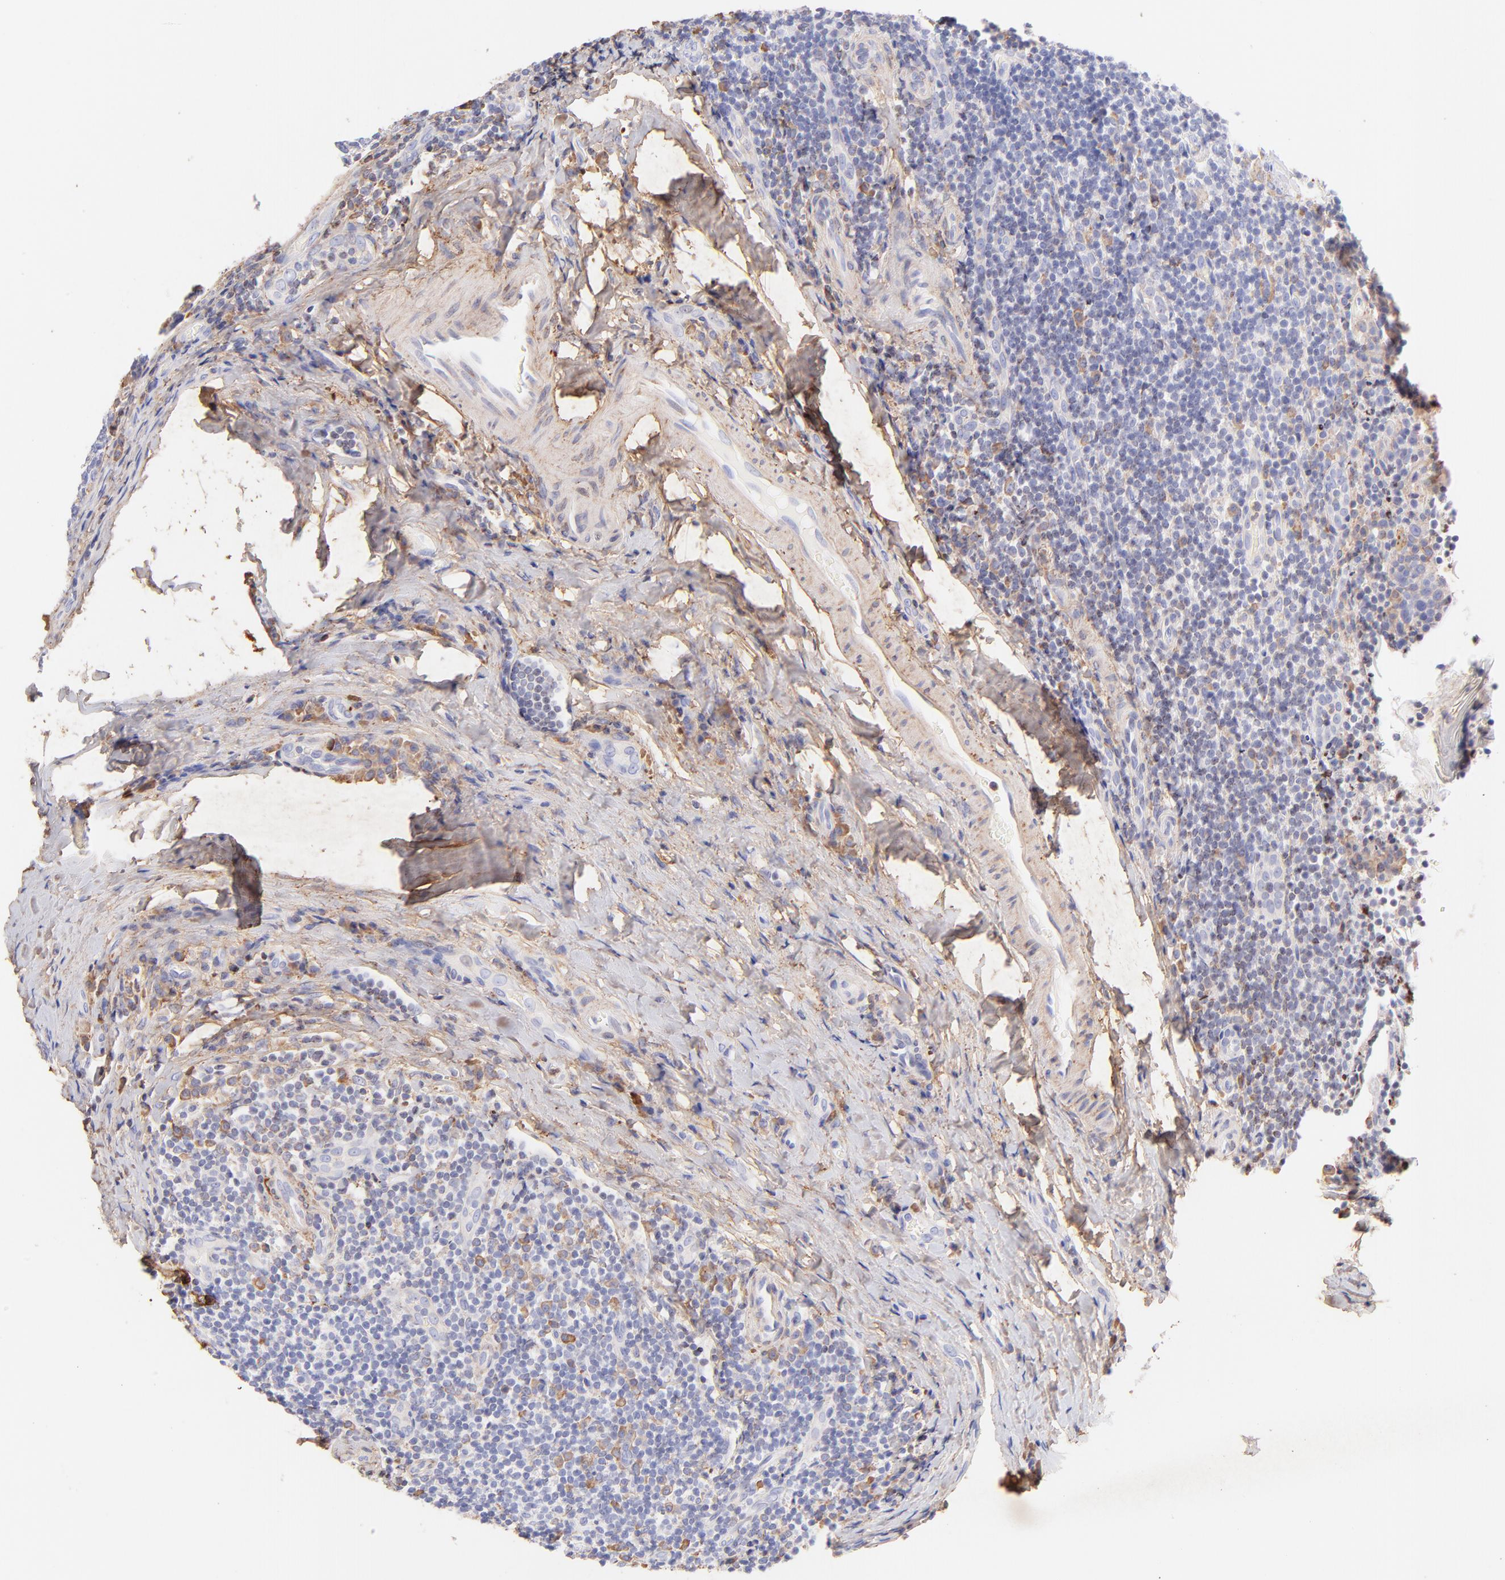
{"staining": {"intensity": "weak", "quantity": "<25%", "location": "cytoplasmic/membranous"}, "tissue": "tonsil", "cell_type": "Germinal center cells", "image_type": "normal", "snomed": [{"axis": "morphology", "description": "Normal tissue, NOS"}, {"axis": "topography", "description": "Tonsil"}], "caption": "An immunohistochemistry histopathology image of benign tonsil is shown. There is no staining in germinal center cells of tonsil.", "gene": "BGN", "patient": {"sex": "male", "age": 31}}